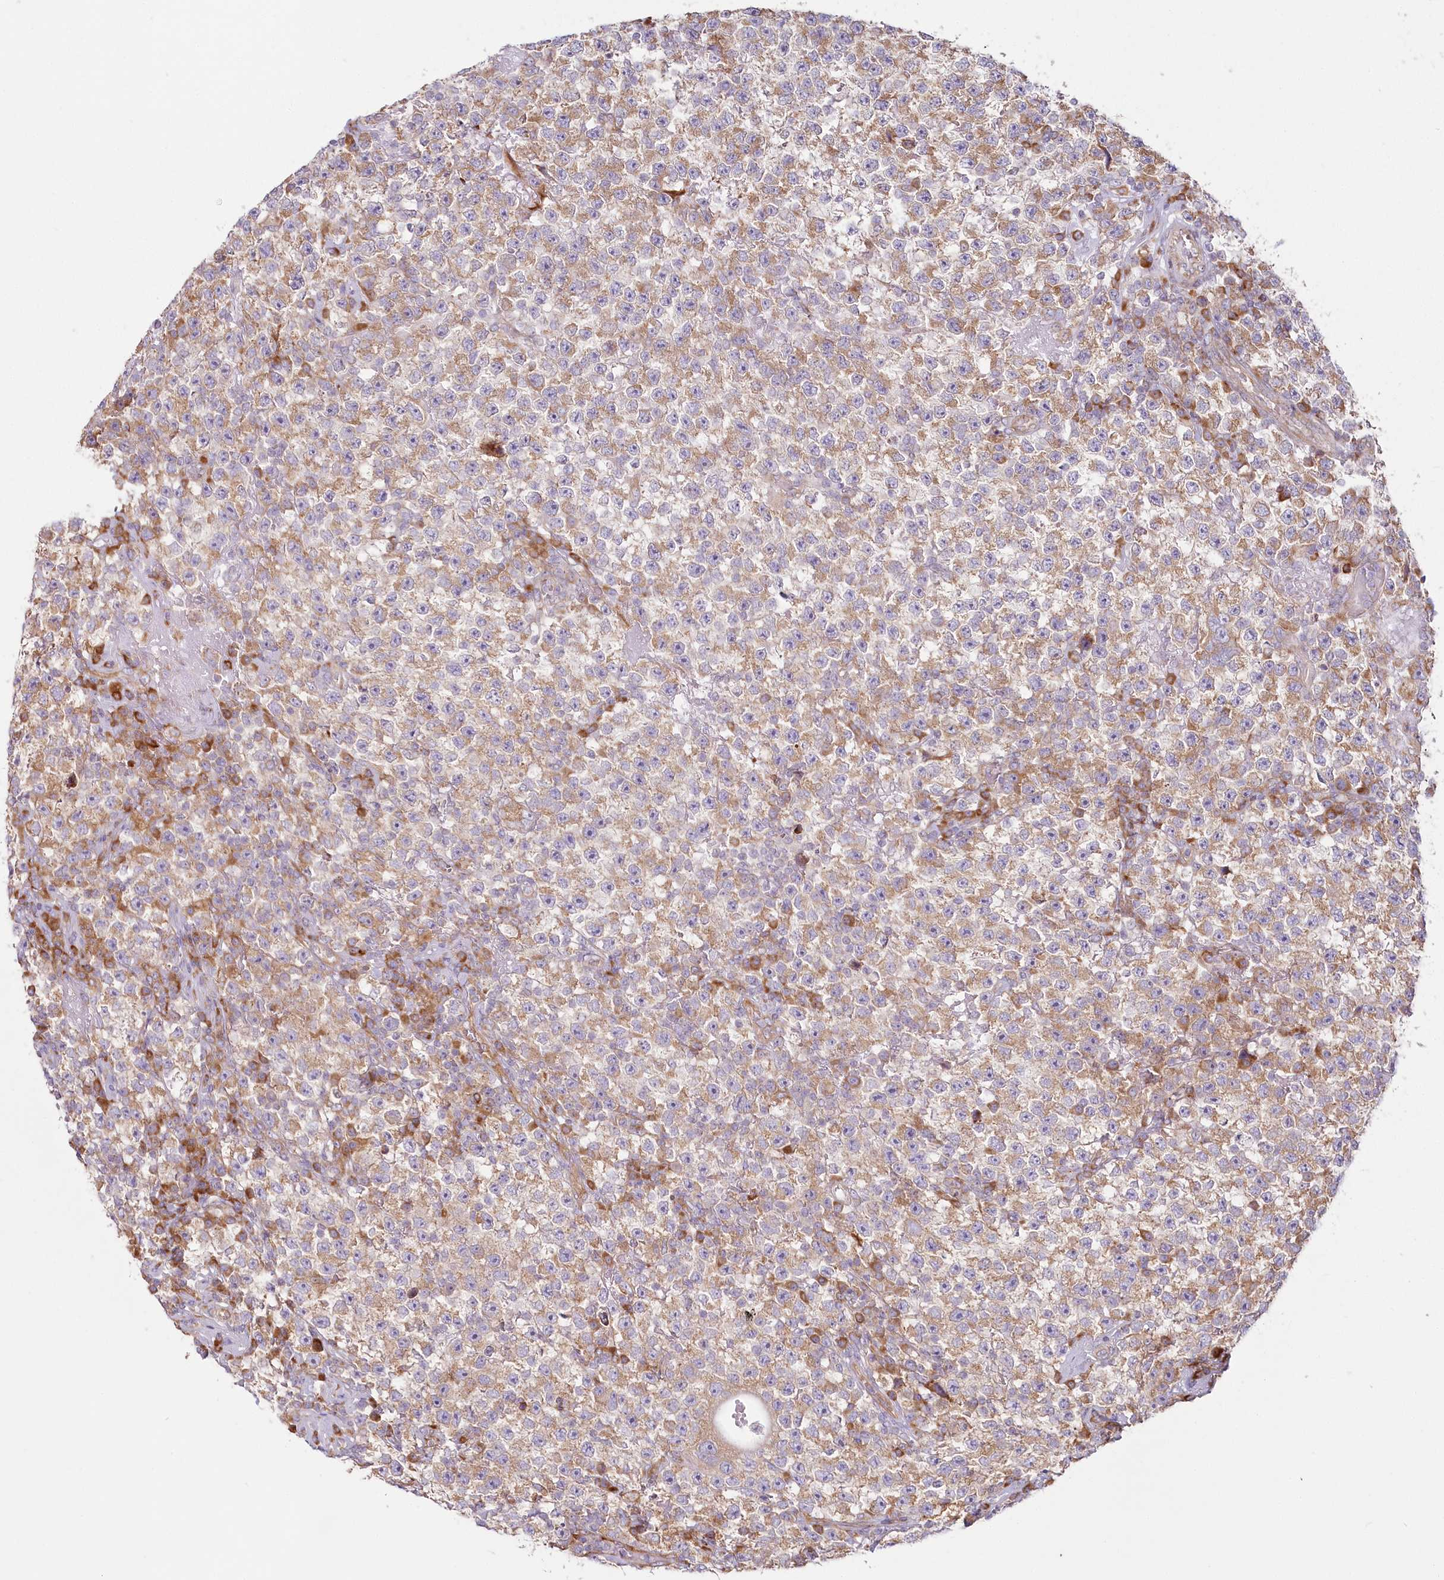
{"staining": {"intensity": "moderate", "quantity": ">75%", "location": "cytoplasmic/membranous"}, "tissue": "testis cancer", "cell_type": "Tumor cells", "image_type": "cancer", "snomed": [{"axis": "morphology", "description": "Seminoma, NOS"}, {"axis": "topography", "description": "Testis"}], "caption": "Tumor cells show medium levels of moderate cytoplasmic/membranous positivity in about >75% of cells in human testis seminoma.", "gene": "HARS2", "patient": {"sex": "male", "age": 22}}